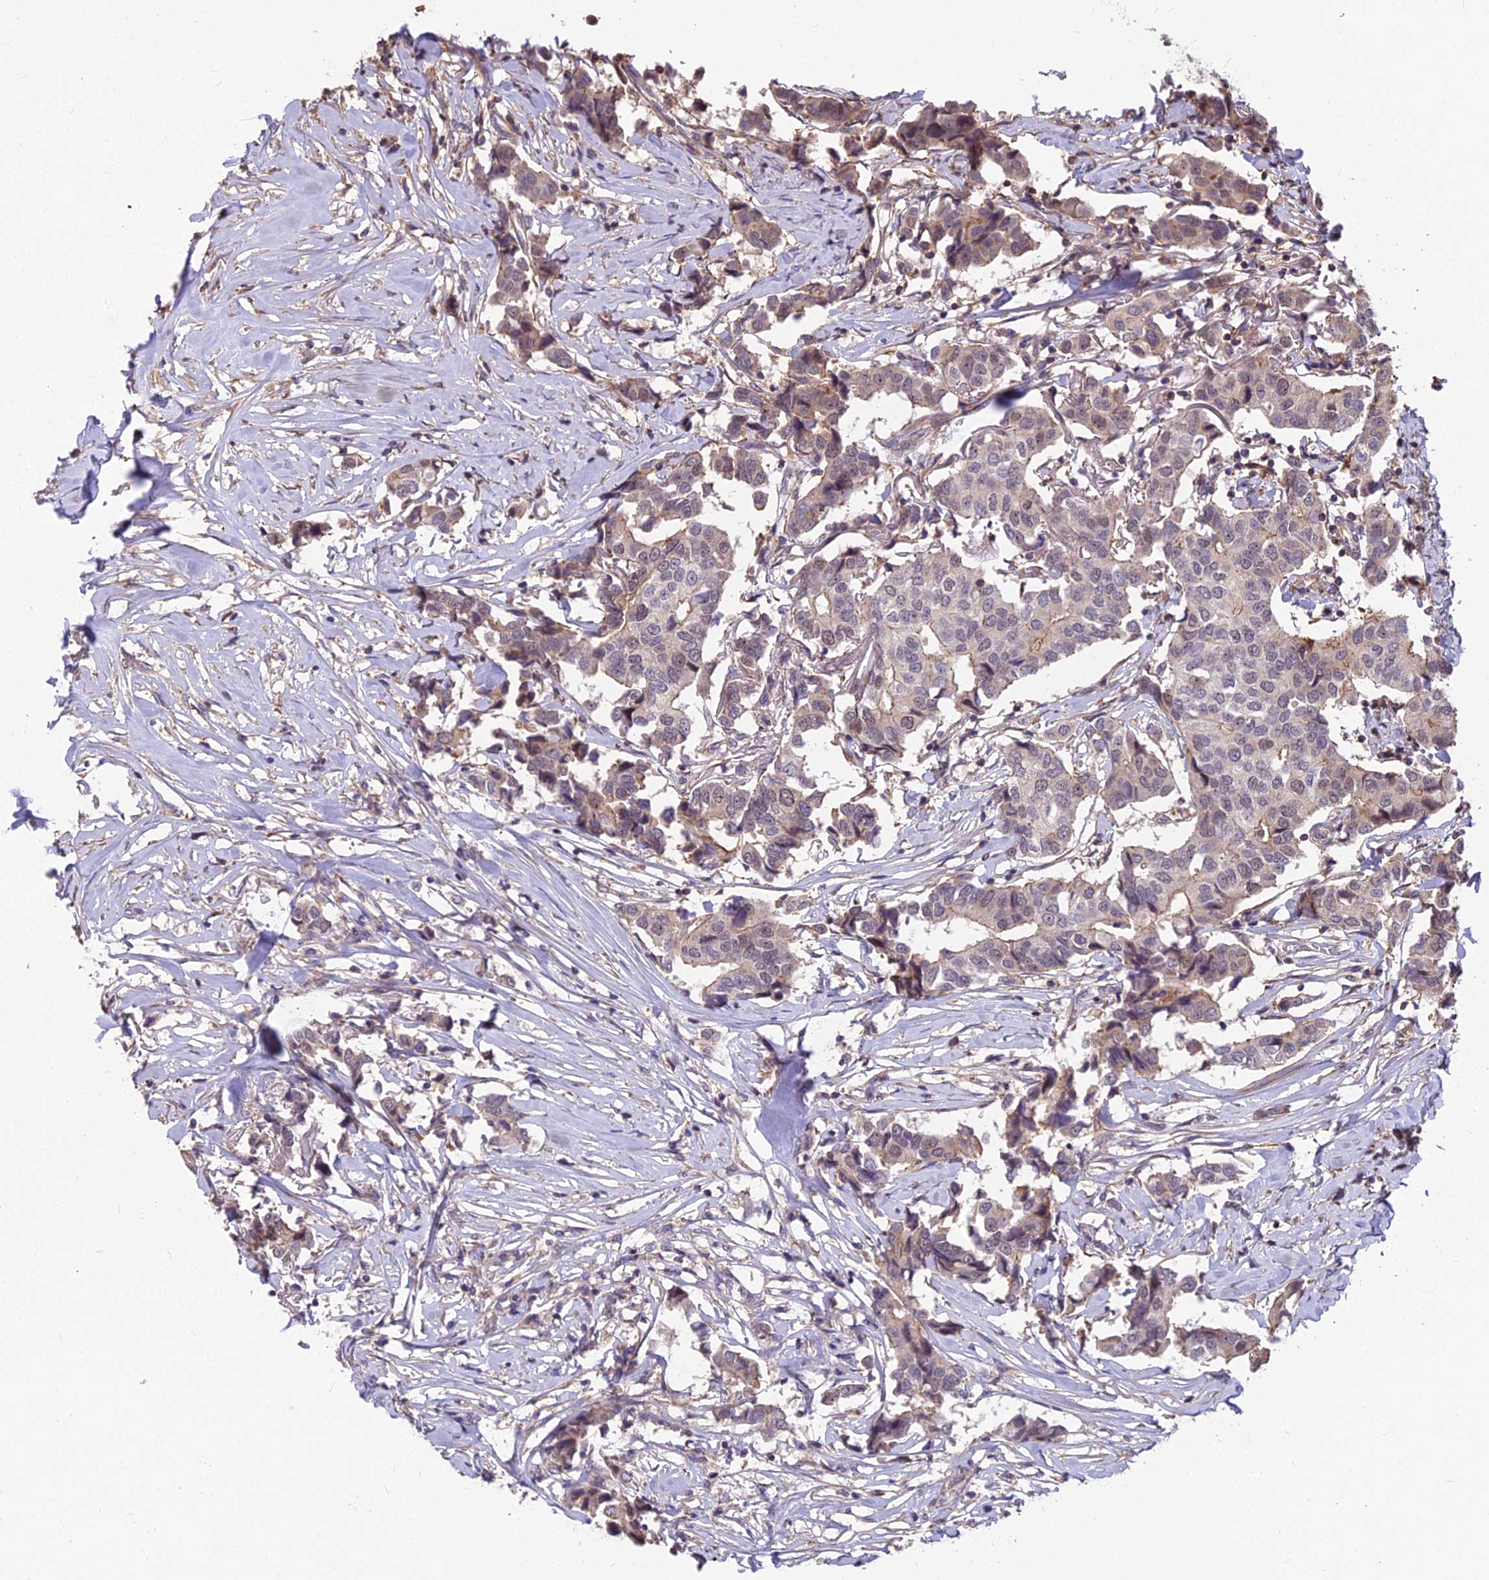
{"staining": {"intensity": "moderate", "quantity": "<25%", "location": "nuclear"}, "tissue": "breast cancer", "cell_type": "Tumor cells", "image_type": "cancer", "snomed": [{"axis": "morphology", "description": "Duct carcinoma"}, {"axis": "topography", "description": "Breast"}], "caption": "A brown stain shows moderate nuclear staining of a protein in infiltrating ductal carcinoma (breast) tumor cells. Using DAB (3,3'-diaminobenzidine) (brown) and hematoxylin (blue) stains, captured at high magnification using brightfield microscopy.", "gene": "TCEA3", "patient": {"sex": "female", "age": 80}}